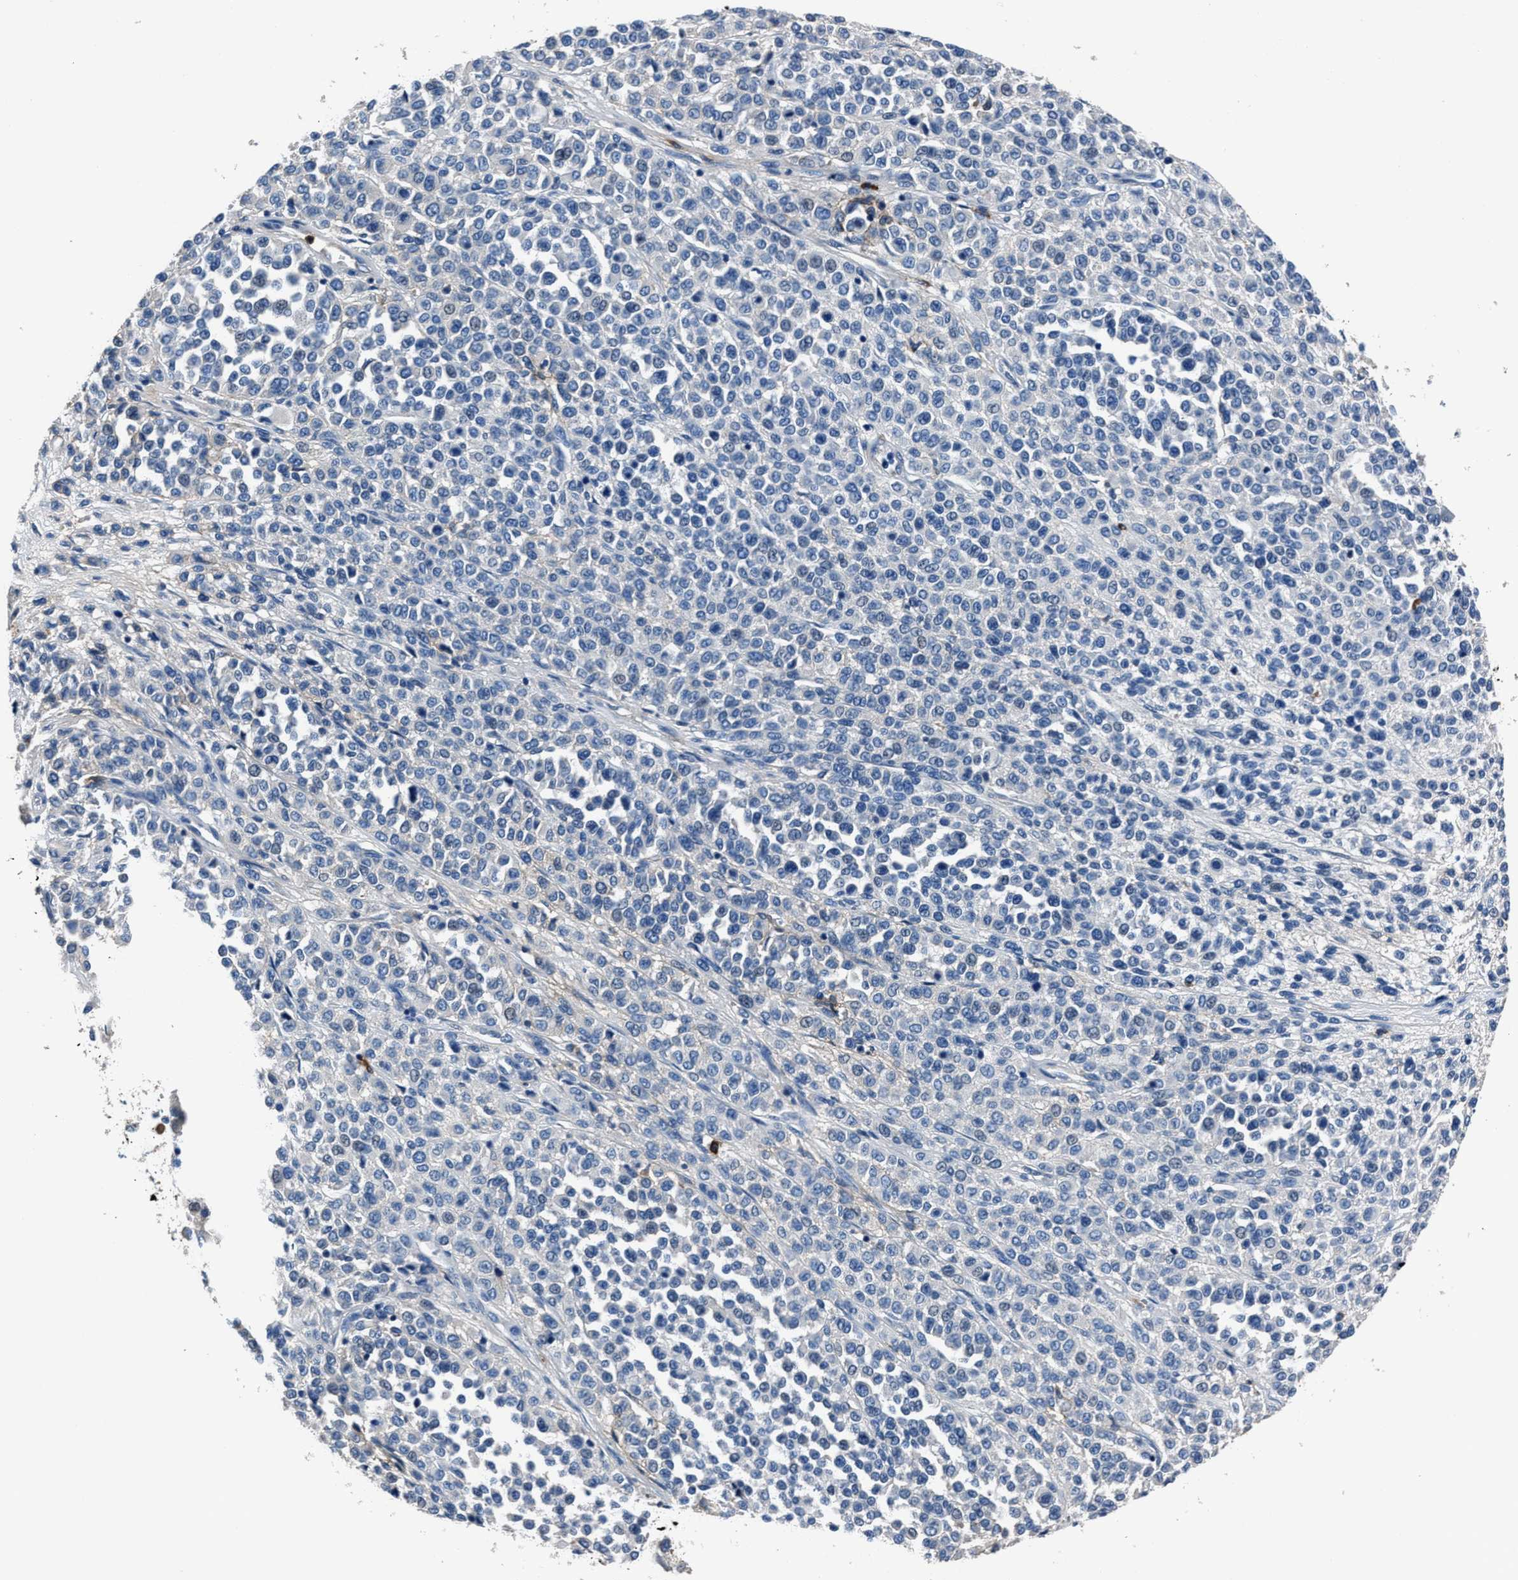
{"staining": {"intensity": "negative", "quantity": "none", "location": "none"}, "tissue": "melanoma", "cell_type": "Tumor cells", "image_type": "cancer", "snomed": [{"axis": "morphology", "description": "Malignant melanoma, Metastatic site"}, {"axis": "topography", "description": "Pancreas"}], "caption": "Tumor cells show no significant protein staining in malignant melanoma (metastatic site). (Stains: DAB (3,3'-diaminobenzidine) IHC with hematoxylin counter stain, Microscopy: brightfield microscopy at high magnification).", "gene": "FGL2", "patient": {"sex": "female", "age": 30}}